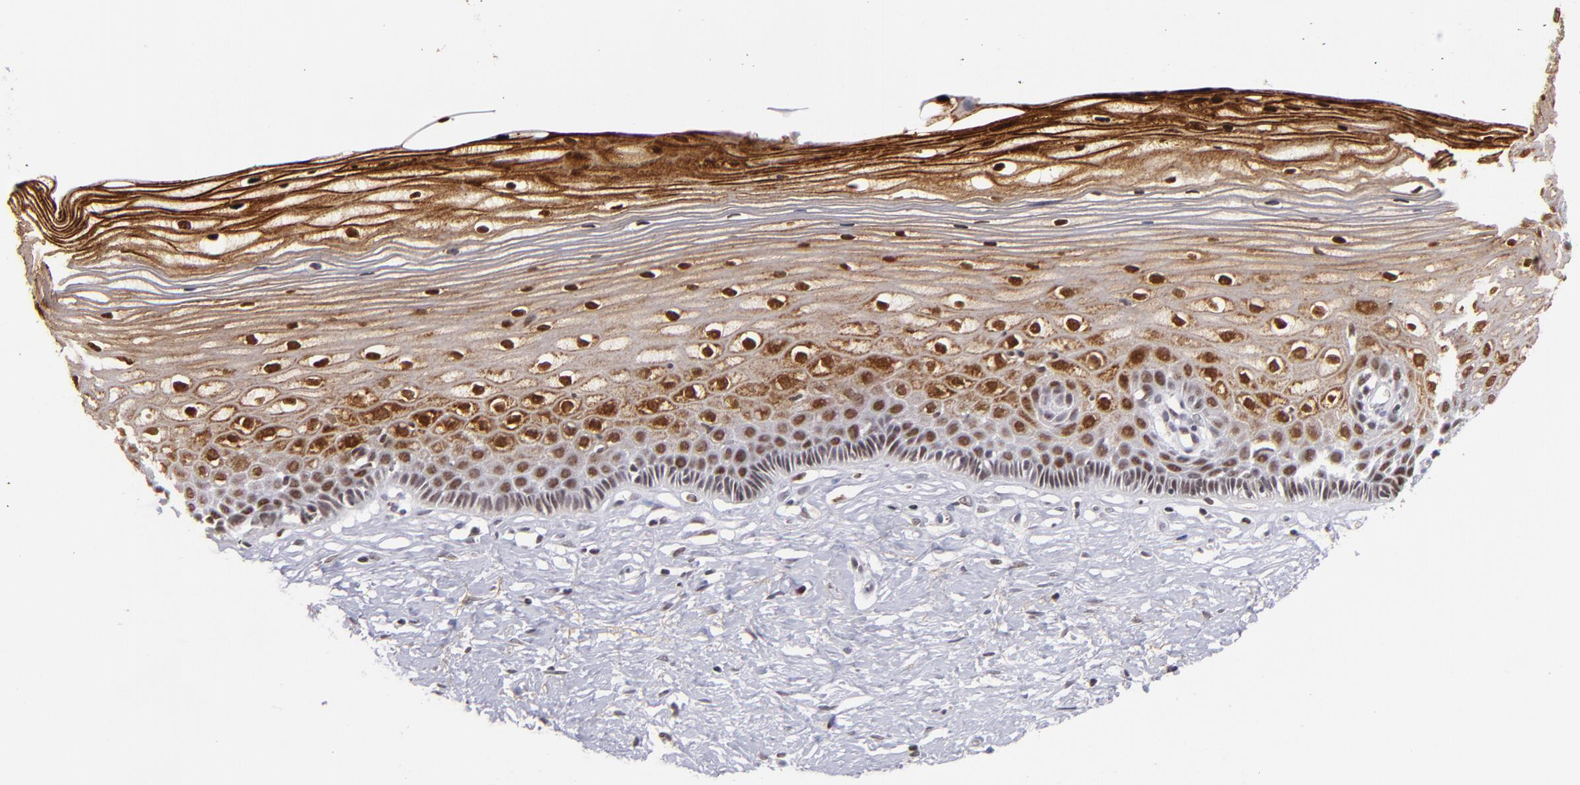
{"staining": {"intensity": "weak", "quantity": "25%-75%", "location": "cytoplasmic/membranous"}, "tissue": "cervix", "cell_type": "Glandular cells", "image_type": "normal", "snomed": [{"axis": "morphology", "description": "Normal tissue, NOS"}, {"axis": "topography", "description": "Cervix"}], "caption": "Immunohistochemical staining of unremarkable human cervix reveals weak cytoplasmic/membranous protein staining in approximately 25%-75% of glandular cells.", "gene": "RXRG", "patient": {"sex": "female", "age": 40}}